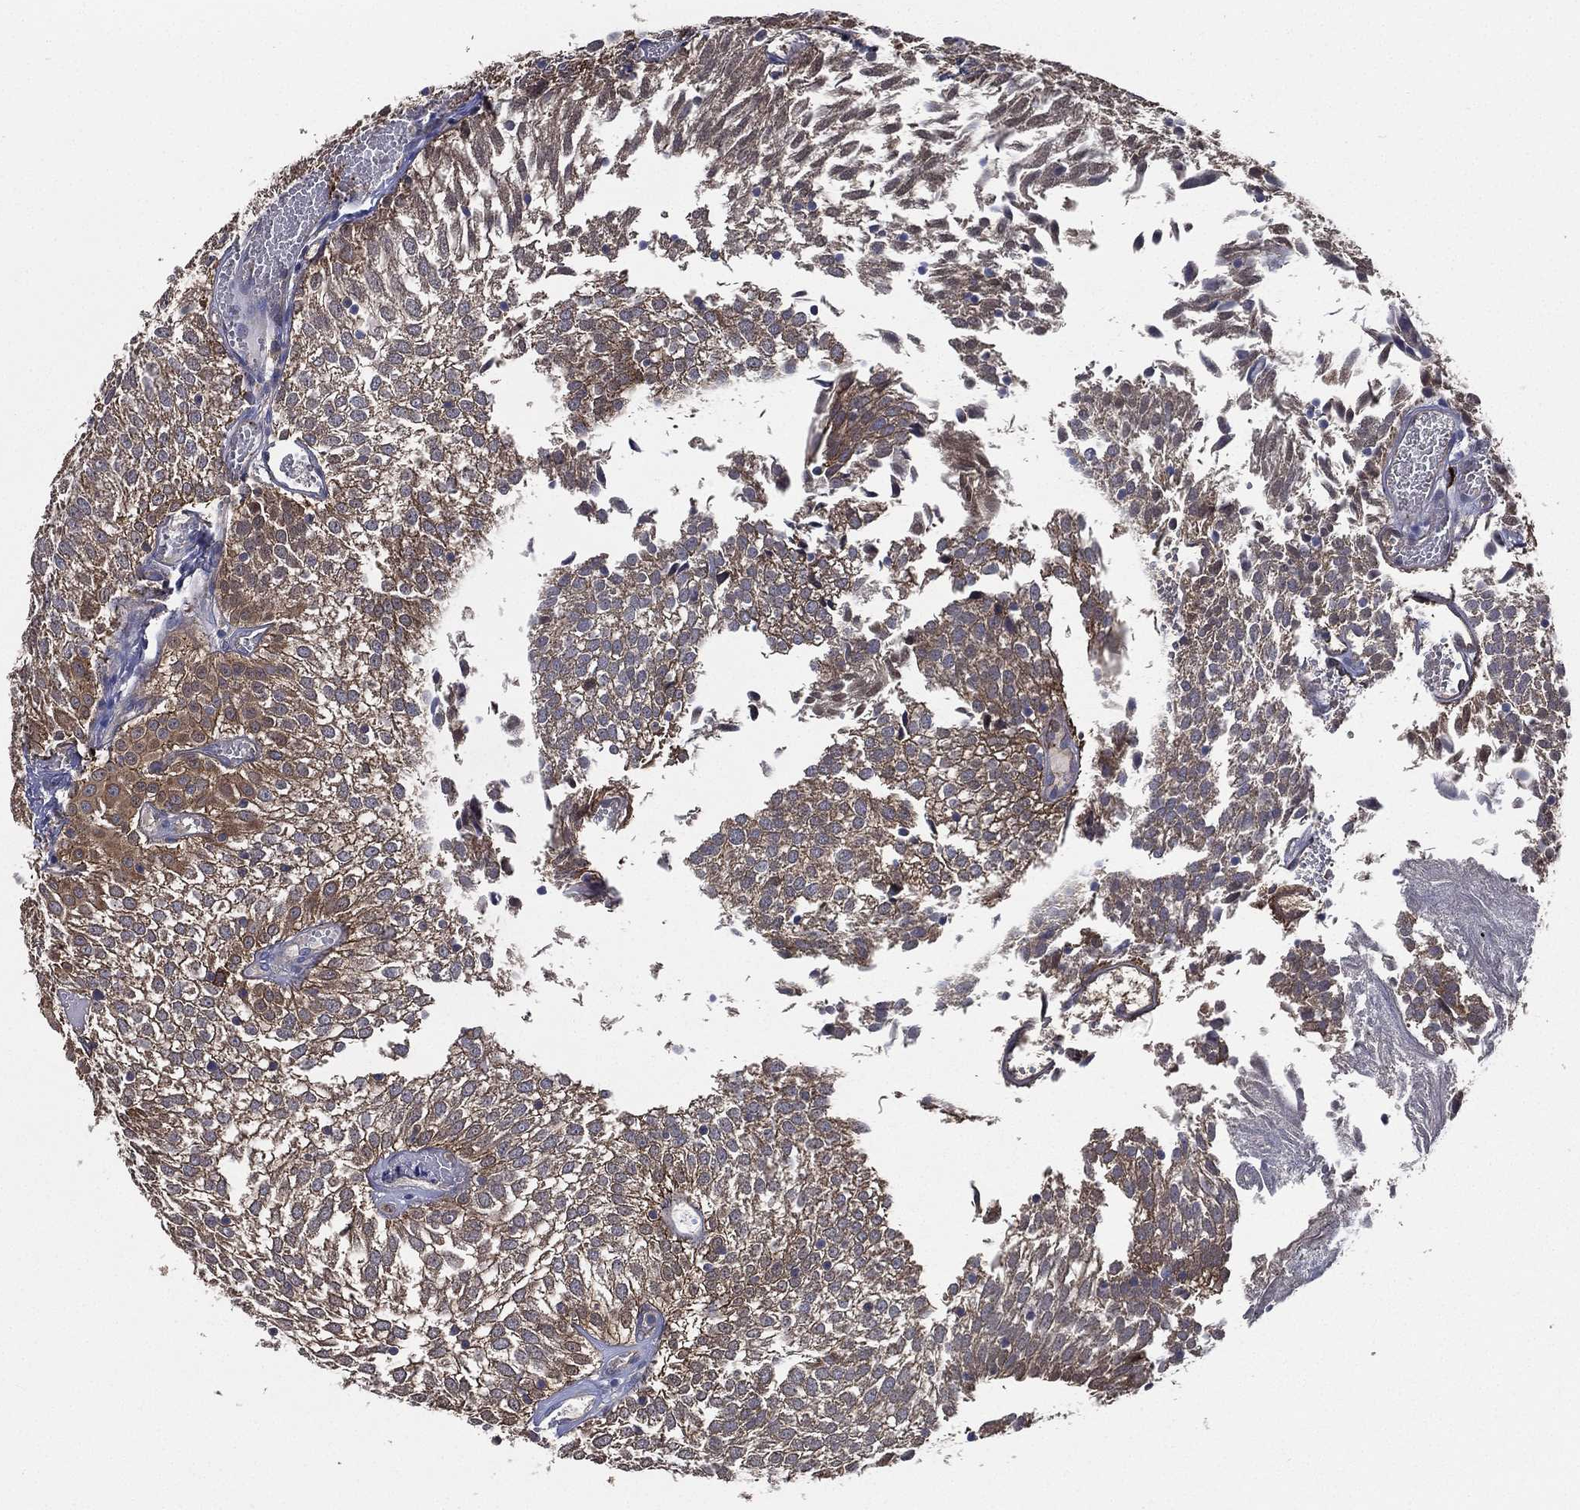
{"staining": {"intensity": "moderate", "quantity": ">75%", "location": "cytoplasmic/membranous"}, "tissue": "urothelial cancer", "cell_type": "Tumor cells", "image_type": "cancer", "snomed": [{"axis": "morphology", "description": "Urothelial carcinoma, Low grade"}, {"axis": "topography", "description": "Urinary bladder"}], "caption": "Immunohistochemistry (IHC) photomicrograph of neoplastic tissue: human urothelial carcinoma (low-grade) stained using immunohistochemistry exhibits medium levels of moderate protein expression localized specifically in the cytoplasmic/membranous of tumor cells, appearing as a cytoplasmic/membranous brown color.", "gene": "SMPD3", "patient": {"sex": "male", "age": 52}}